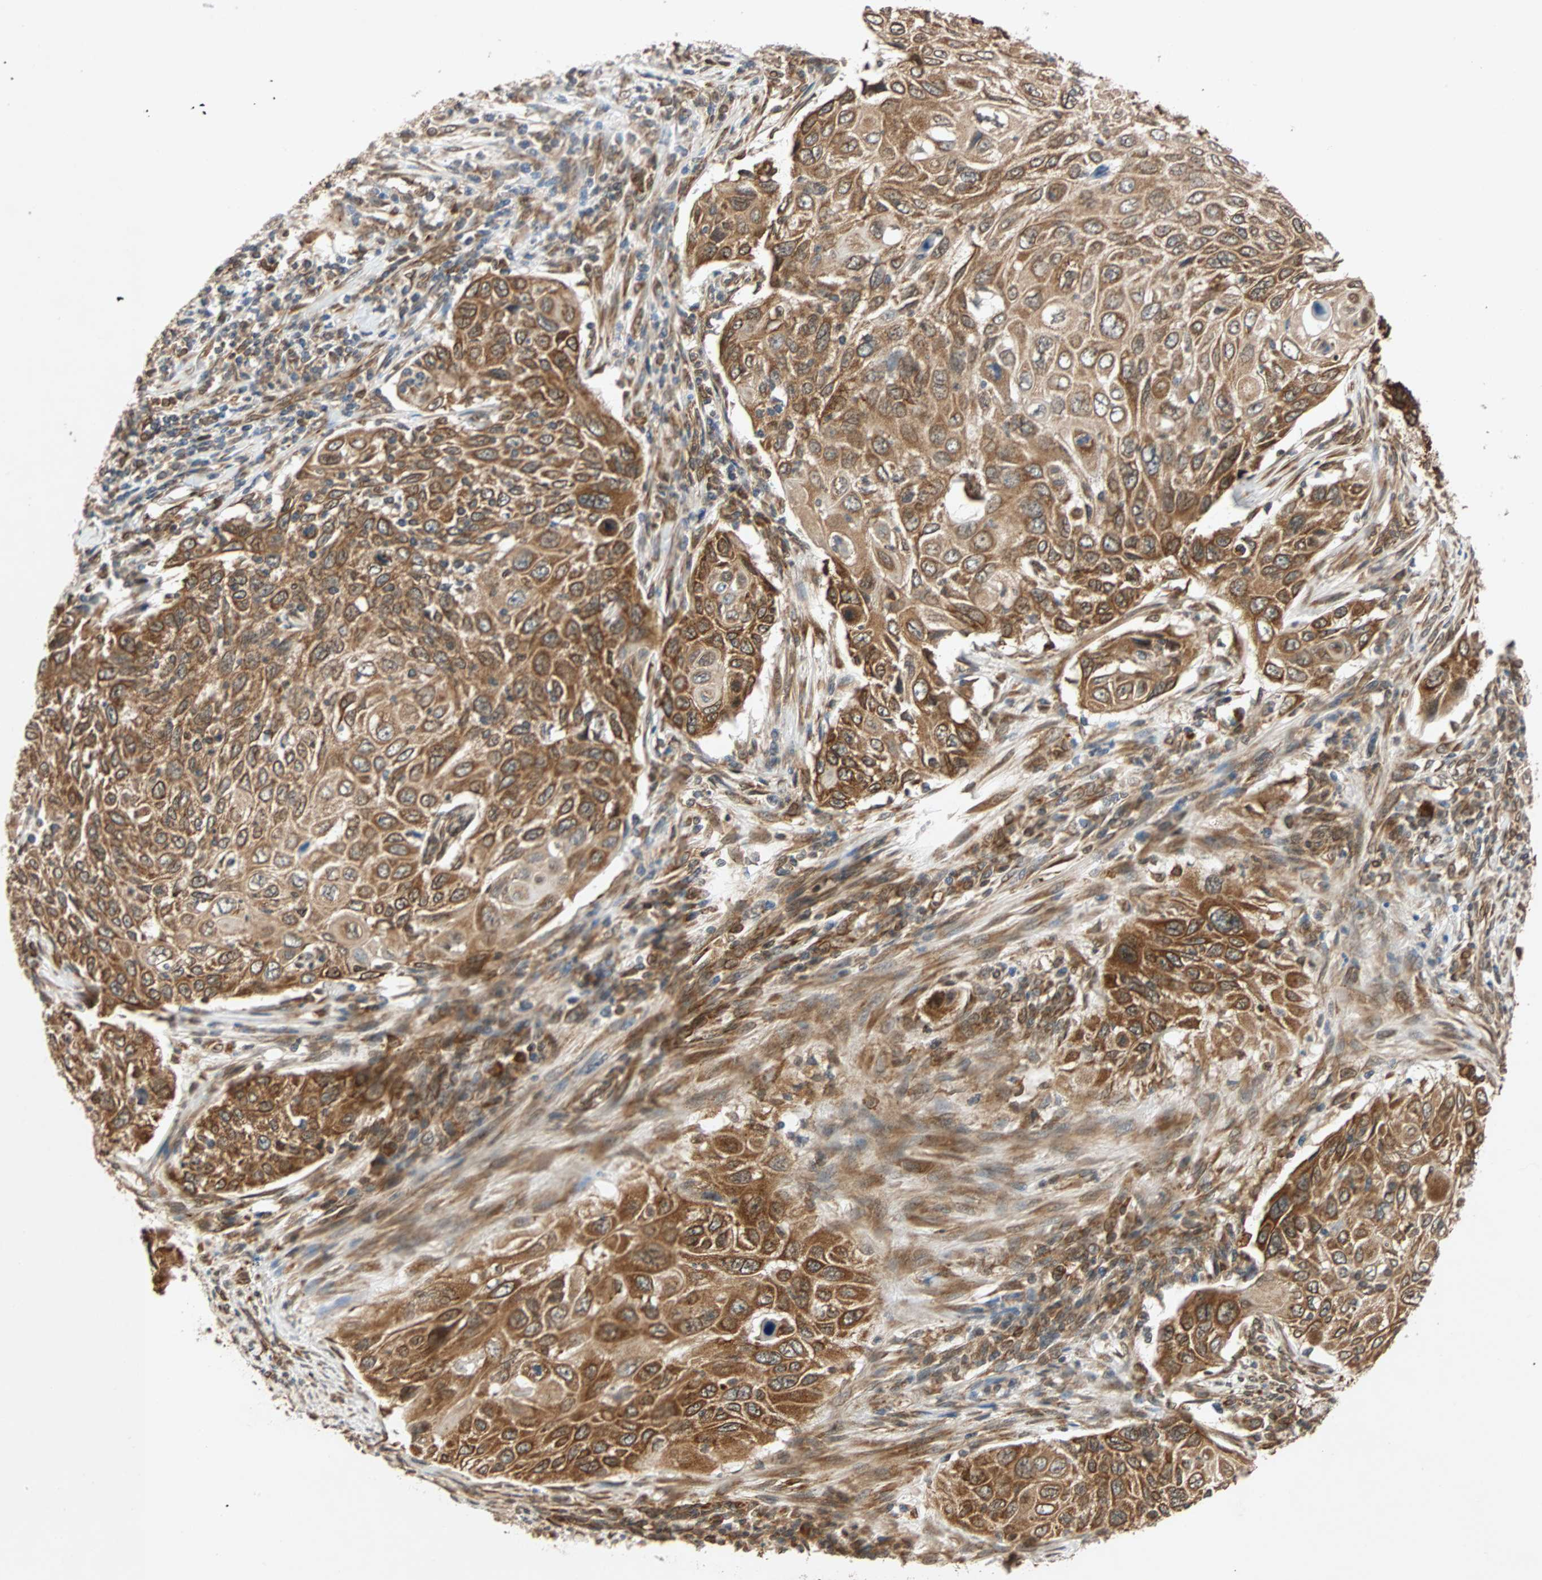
{"staining": {"intensity": "strong", "quantity": ">75%", "location": "cytoplasmic/membranous"}, "tissue": "cervical cancer", "cell_type": "Tumor cells", "image_type": "cancer", "snomed": [{"axis": "morphology", "description": "Squamous cell carcinoma, NOS"}, {"axis": "topography", "description": "Cervix"}], "caption": "A high-resolution image shows immunohistochemistry staining of cervical squamous cell carcinoma, which reveals strong cytoplasmic/membranous expression in approximately >75% of tumor cells. The staining was performed using DAB, with brown indicating positive protein expression. Nuclei are stained blue with hematoxylin.", "gene": "AUP1", "patient": {"sex": "female", "age": 70}}